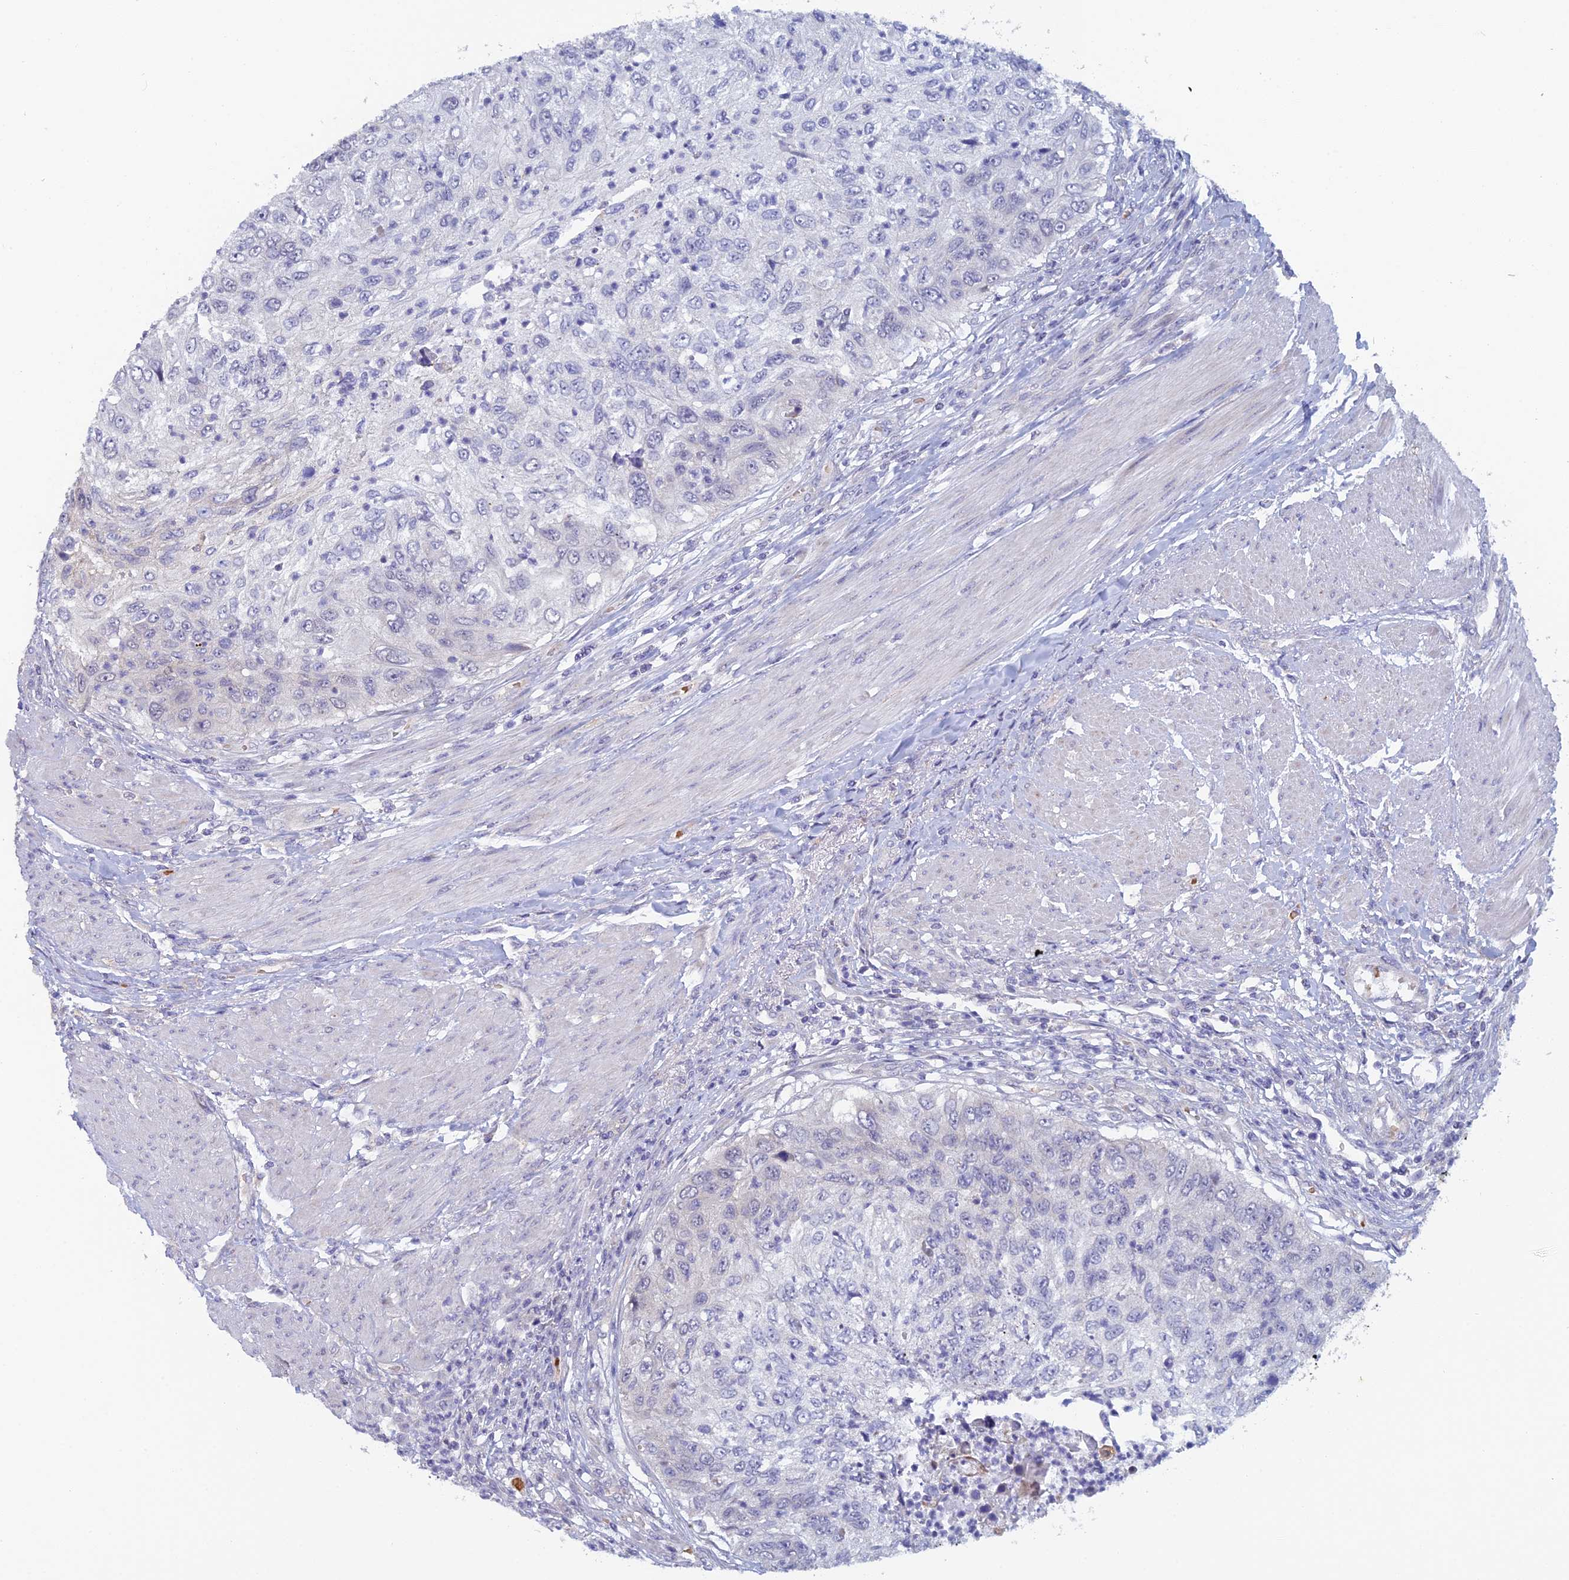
{"staining": {"intensity": "negative", "quantity": "none", "location": "none"}, "tissue": "urothelial cancer", "cell_type": "Tumor cells", "image_type": "cancer", "snomed": [{"axis": "morphology", "description": "Urothelial carcinoma, High grade"}, {"axis": "topography", "description": "Urinary bladder"}], "caption": "Tumor cells are negative for protein expression in human high-grade urothelial carcinoma.", "gene": "GIPC1", "patient": {"sex": "female", "age": 60}}